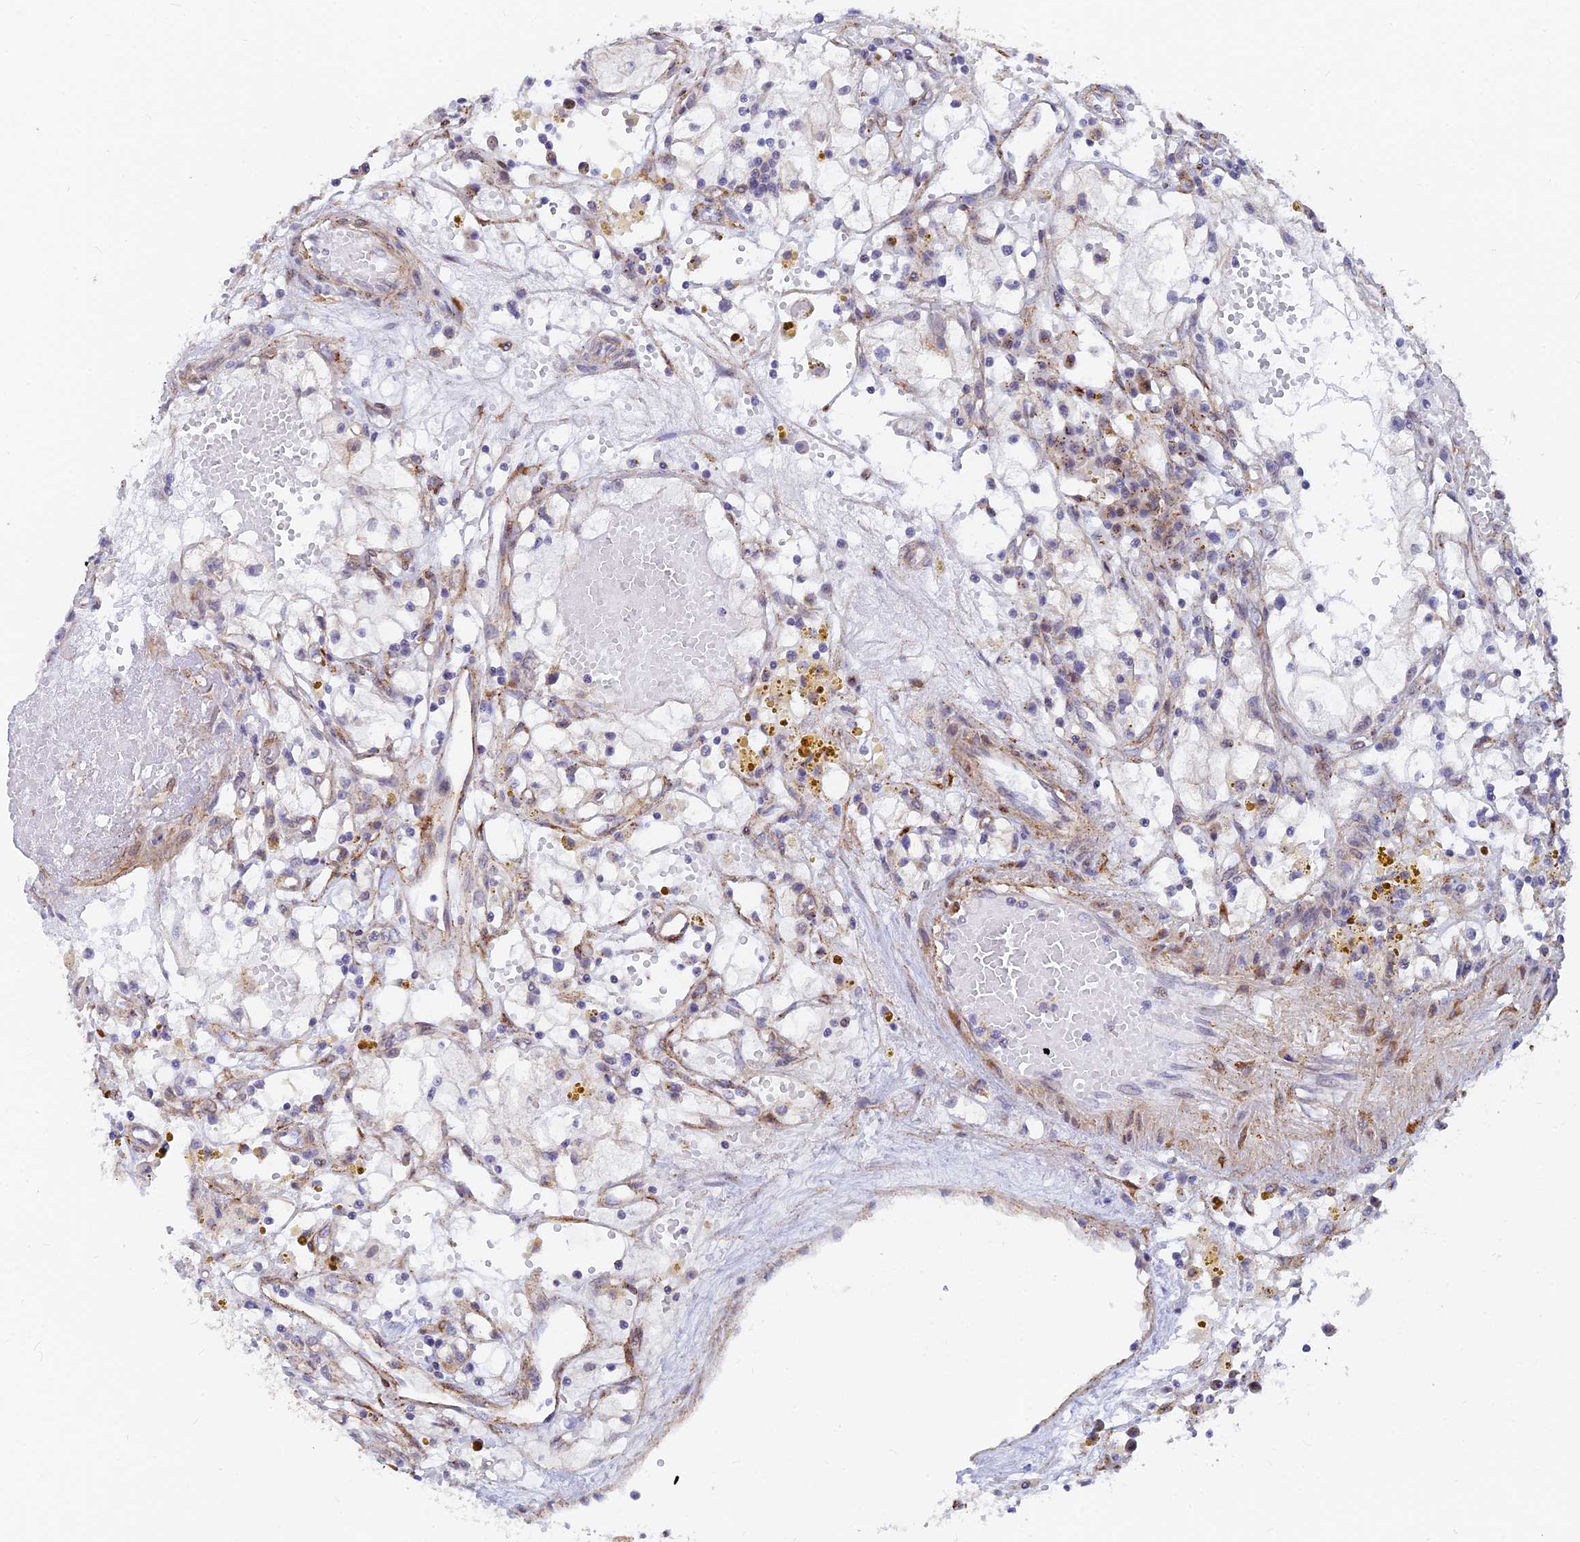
{"staining": {"intensity": "negative", "quantity": "none", "location": "none"}, "tissue": "renal cancer", "cell_type": "Tumor cells", "image_type": "cancer", "snomed": [{"axis": "morphology", "description": "Adenocarcinoma, NOS"}, {"axis": "topography", "description": "Kidney"}], "caption": "Photomicrograph shows no protein expression in tumor cells of renal cancer tissue.", "gene": "VSTM2L", "patient": {"sex": "male", "age": 56}}